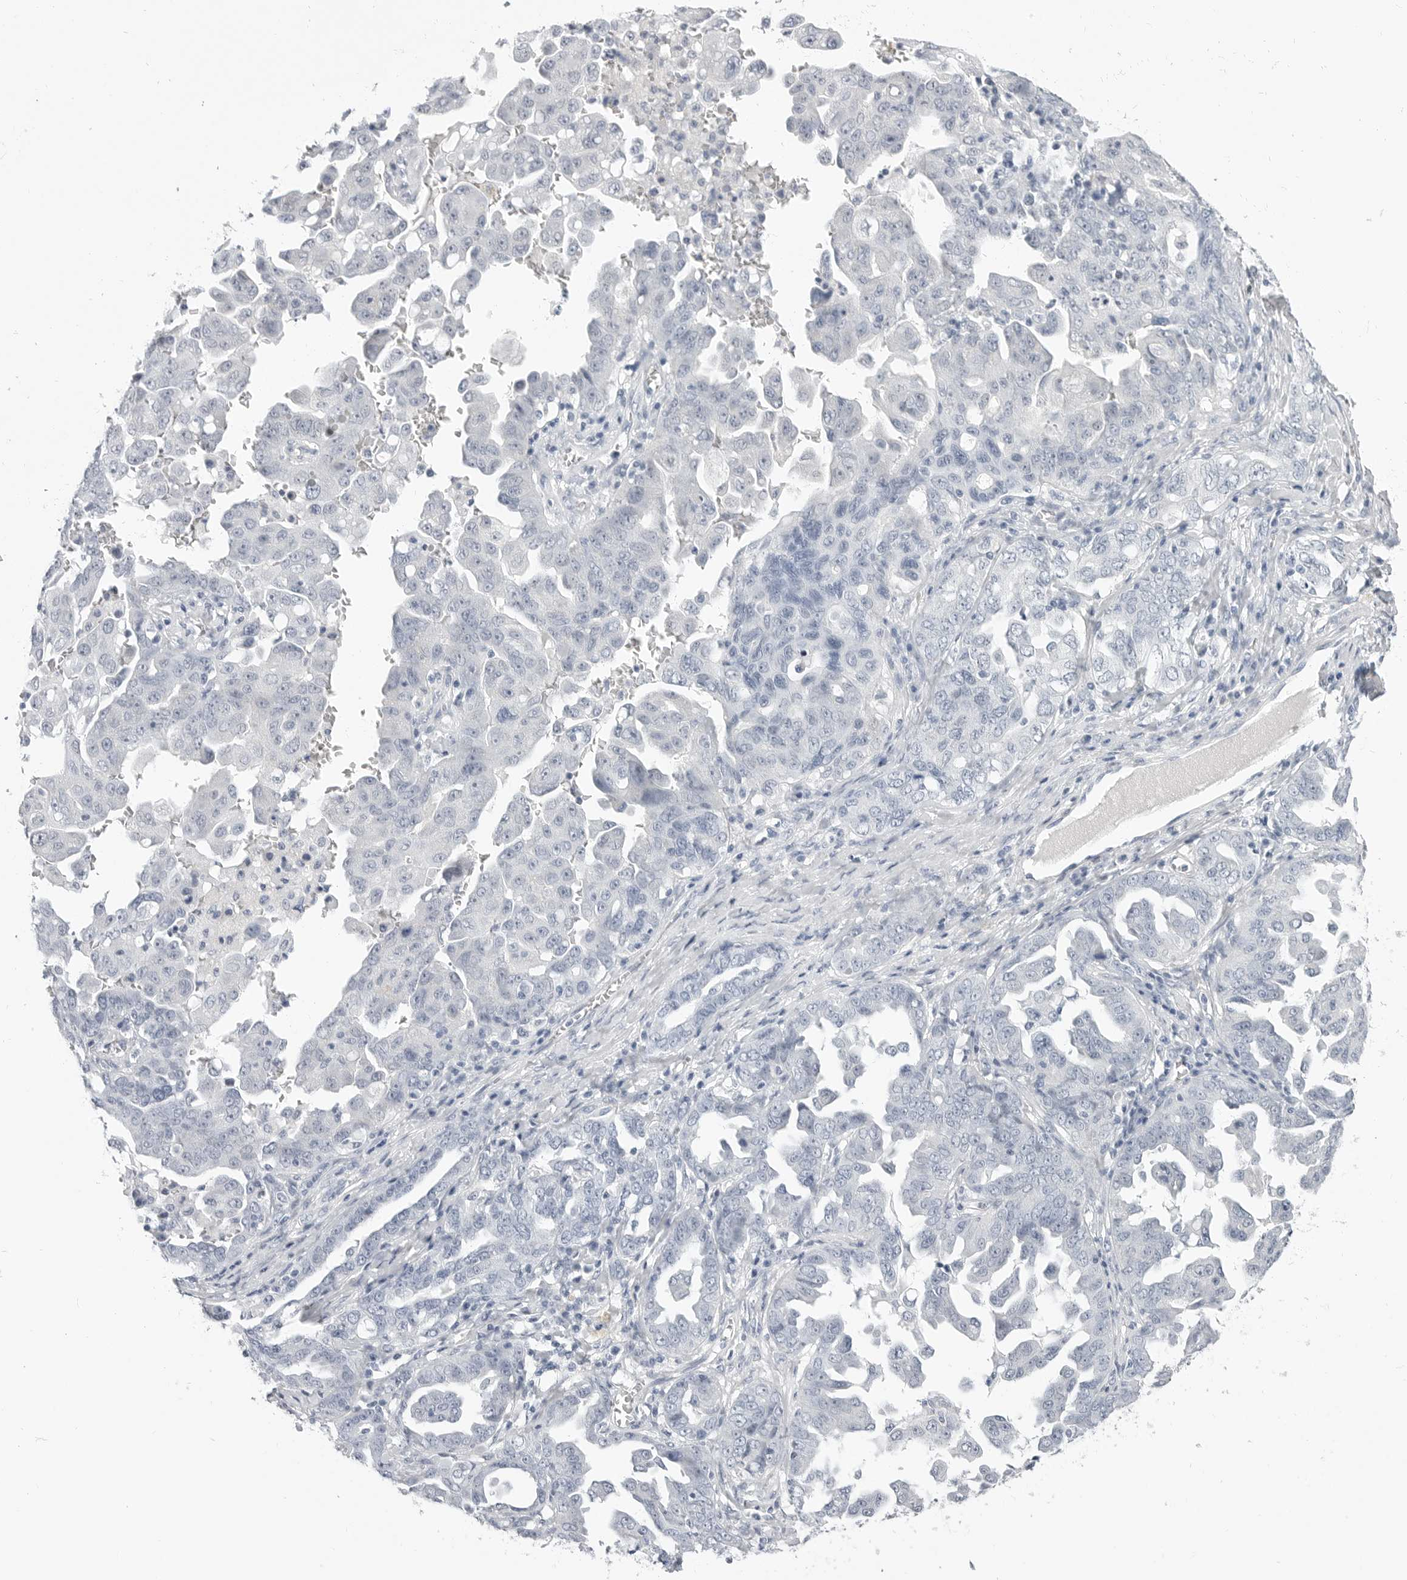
{"staining": {"intensity": "negative", "quantity": "none", "location": "none"}, "tissue": "ovarian cancer", "cell_type": "Tumor cells", "image_type": "cancer", "snomed": [{"axis": "morphology", "description": "Carcinoma, endometroid"}, {"axis": "topography", "description": "Ovary"}], "caption": "IHC histopathology image of neoplastic tissue: endometroid carcinoma (ovarian) stained with DAB (3,3'-diaminobenzidine) demonstrates no significant protein positivity in tumor cells.", "gene": "PLN", "patient": {"sex": "female", "age": 62}}